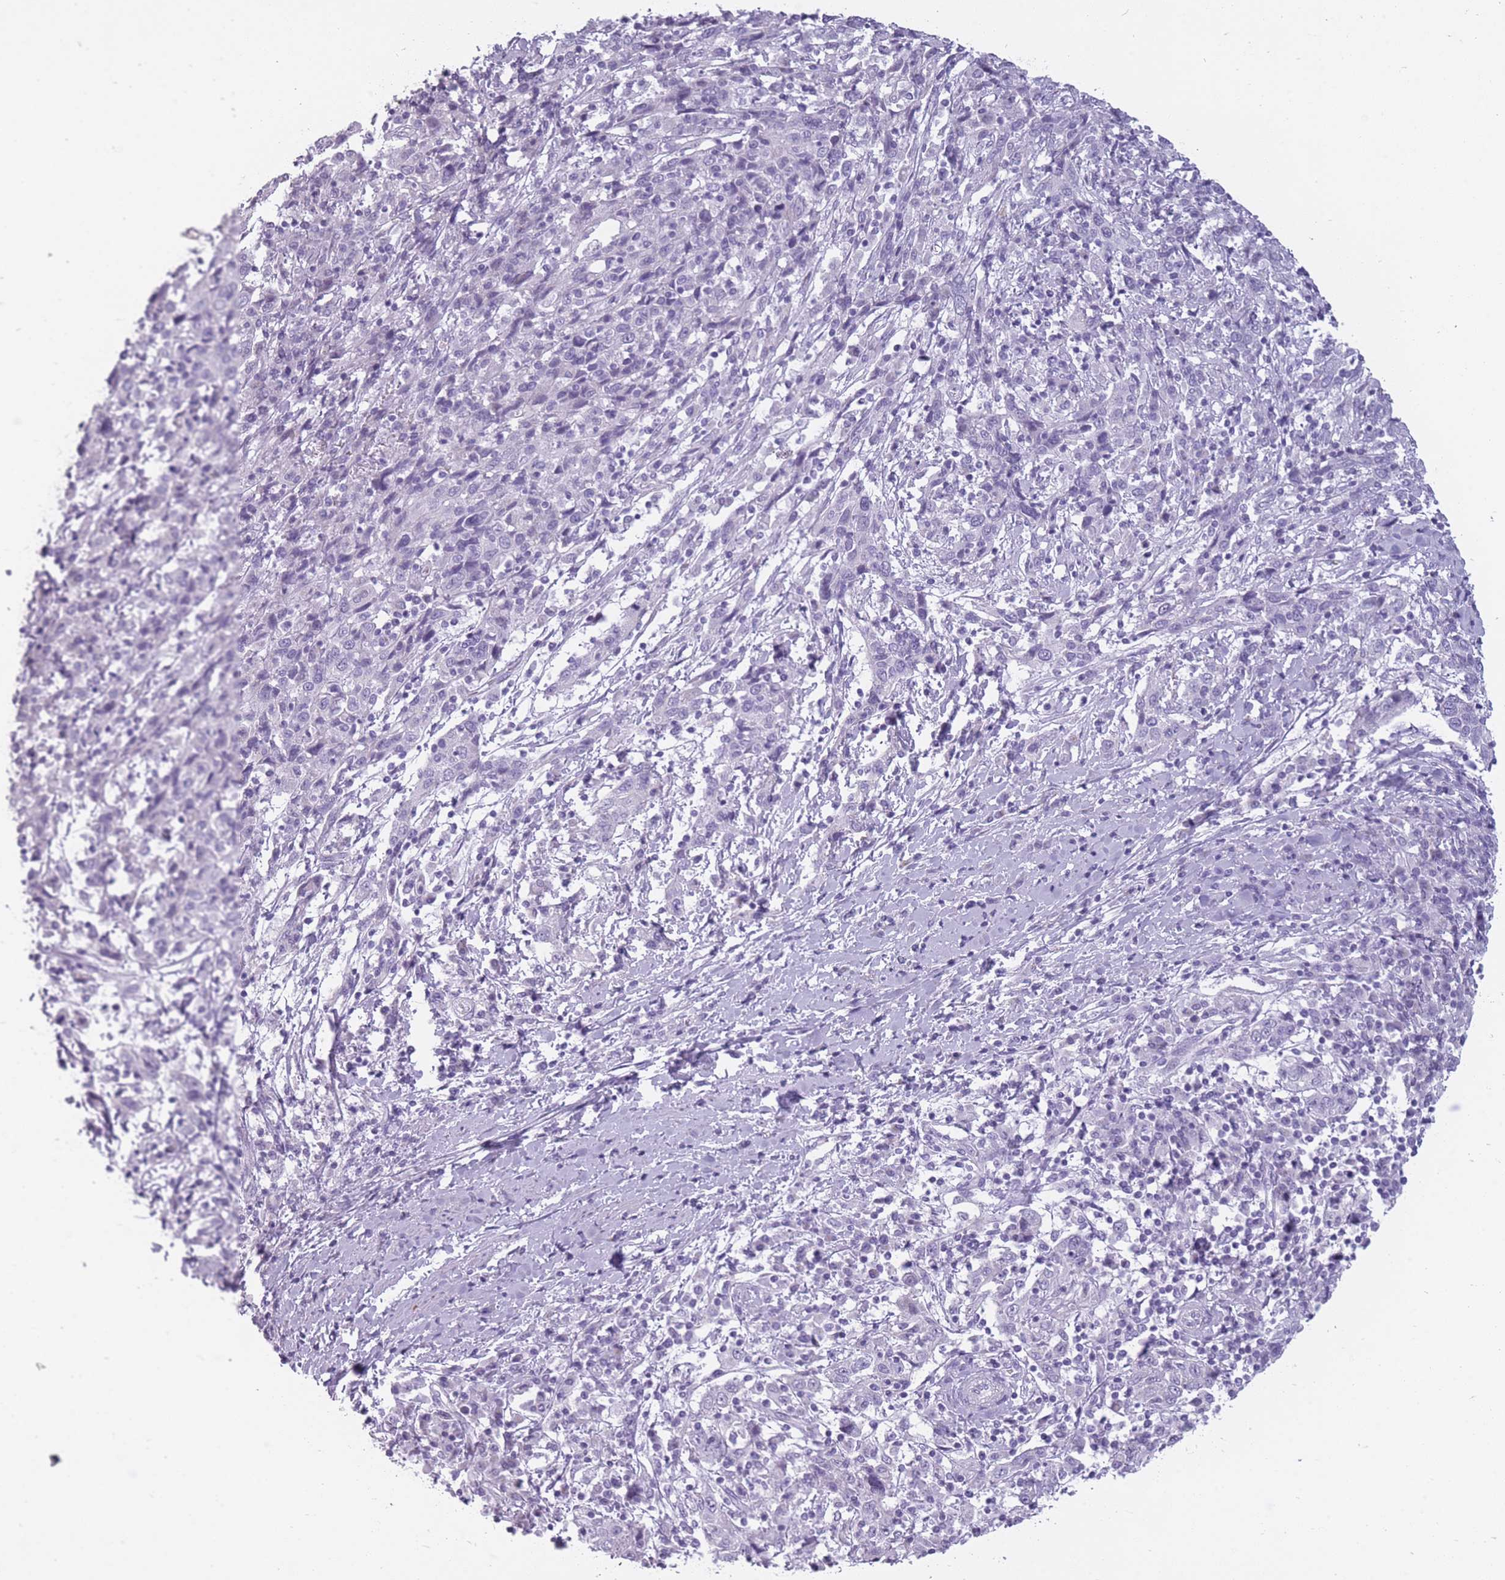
{"staining": {"intensity": "negative", "quantity": "none", "location": "none"}, "tissue": "cervical cancer", "cell_type": "Tumor cells", "image_type": "cancer", "snomed": [{"axis": "morphology", "description": "Squamous cell carcinoma, NOS"}, {"axis": "topography", "description": "Cervix"}], "caption": "Immunohistochemistry image of cervical squamous cell carcinoma stained for a protein (brown), which displays no staining in tumor cells. (Stains: DAB immunohistochemistry with hematoxylin counter stain, Microscopy: brightfield microscopy at high magnification).", "gene": "GOLGA6D", "patient": {"sex": "female", "age": 46}}